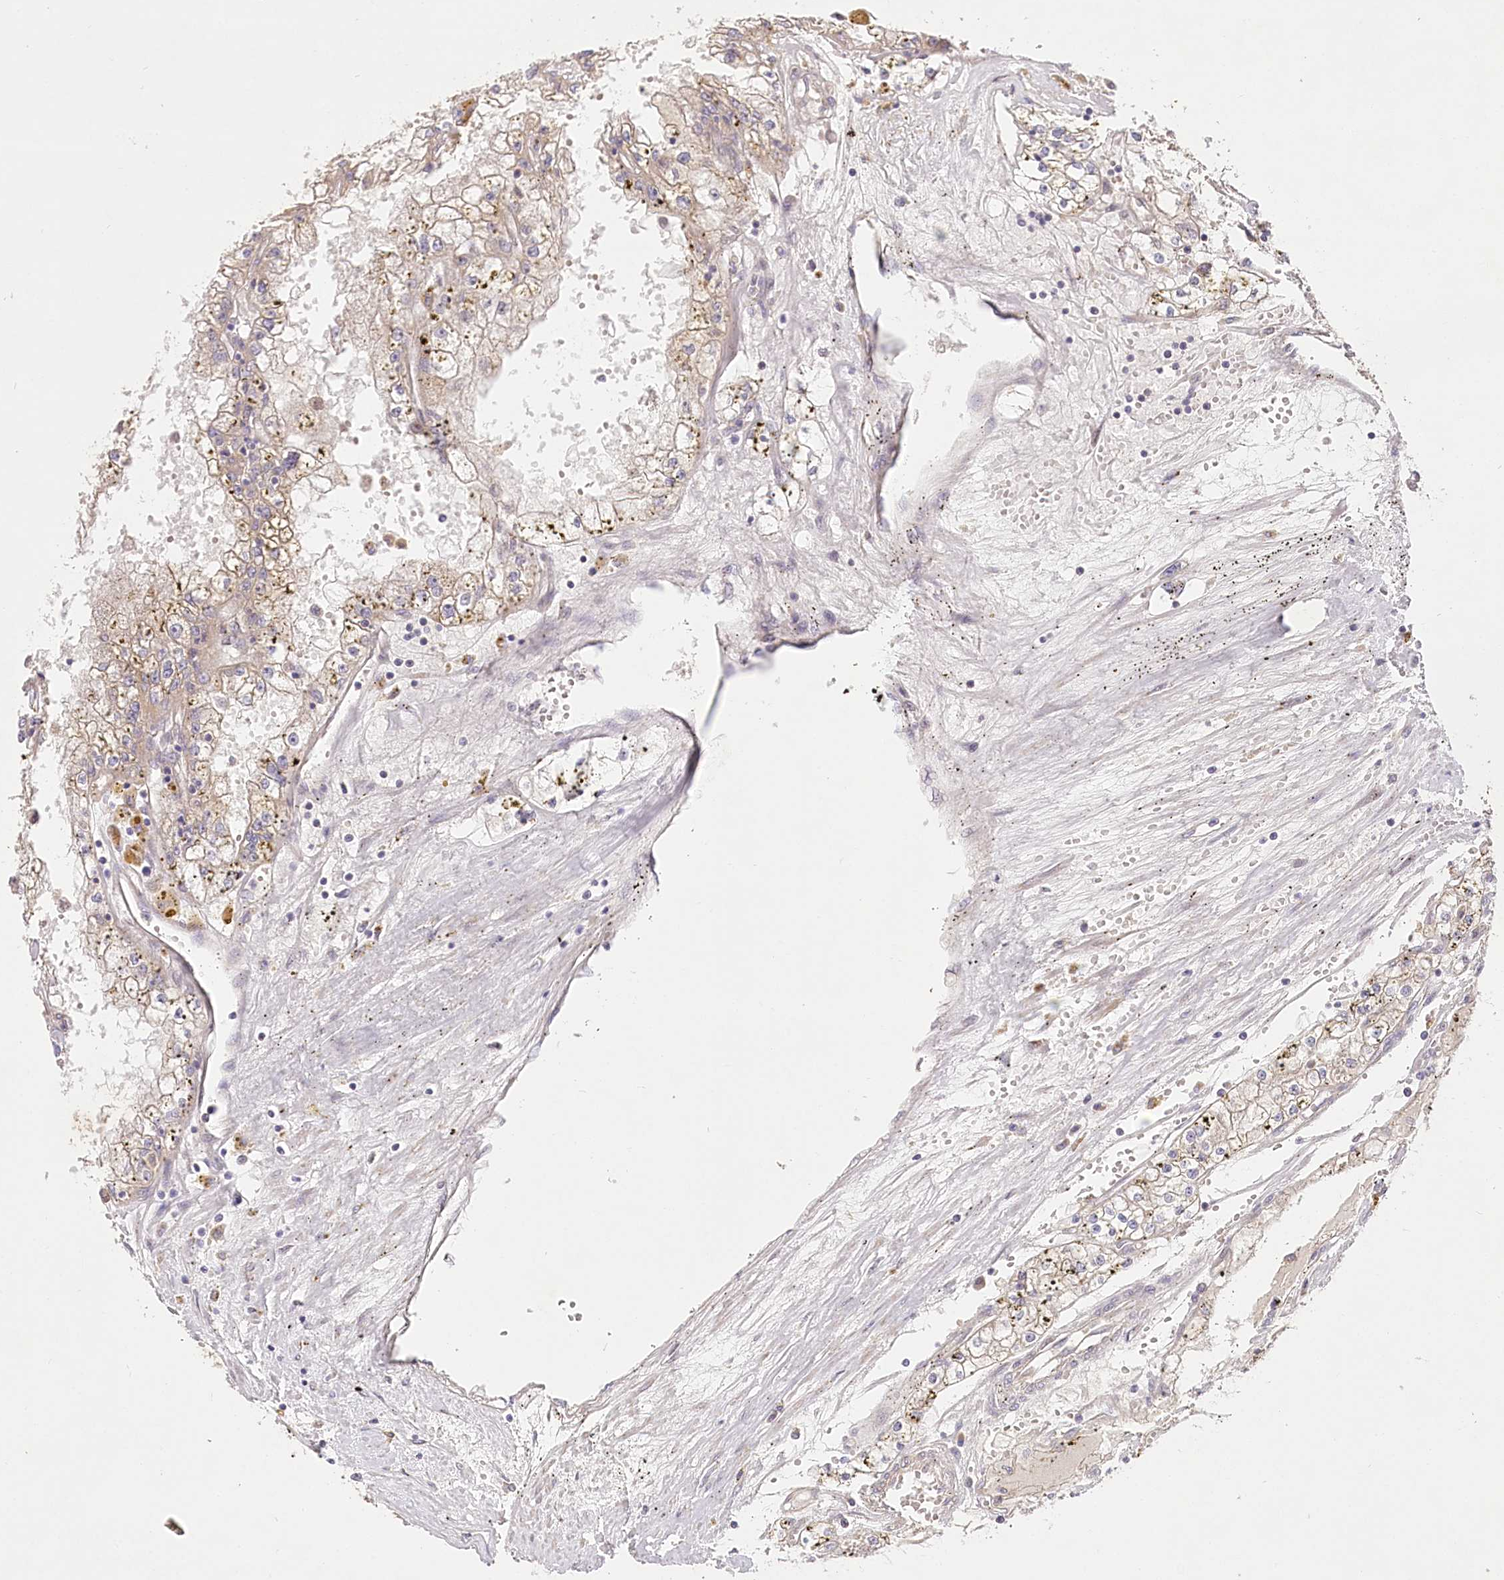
{"staining": {"intensity": "weak", "quantity": "25%-75%", "location": "cytoplasmic/membranous"}, "tissue": "renal cancer", "cell_type": "Tumor cells", "image_type": "cancer", "snomed": [{"axis": "morphology", "description": "Adenocarcinoma, NOS"}, {"axis": "topography", "description": "Kidney"}], "caption": "This micrograph shows immunohistochemistry staining of renal cancer (adenocarcinoma), with low weak cytoplasmic/membranous positivity in approximately 25%-75% of tumor cells.", "gene": "PYROXD1", "patient": {"sex": "male", "age": 56}}